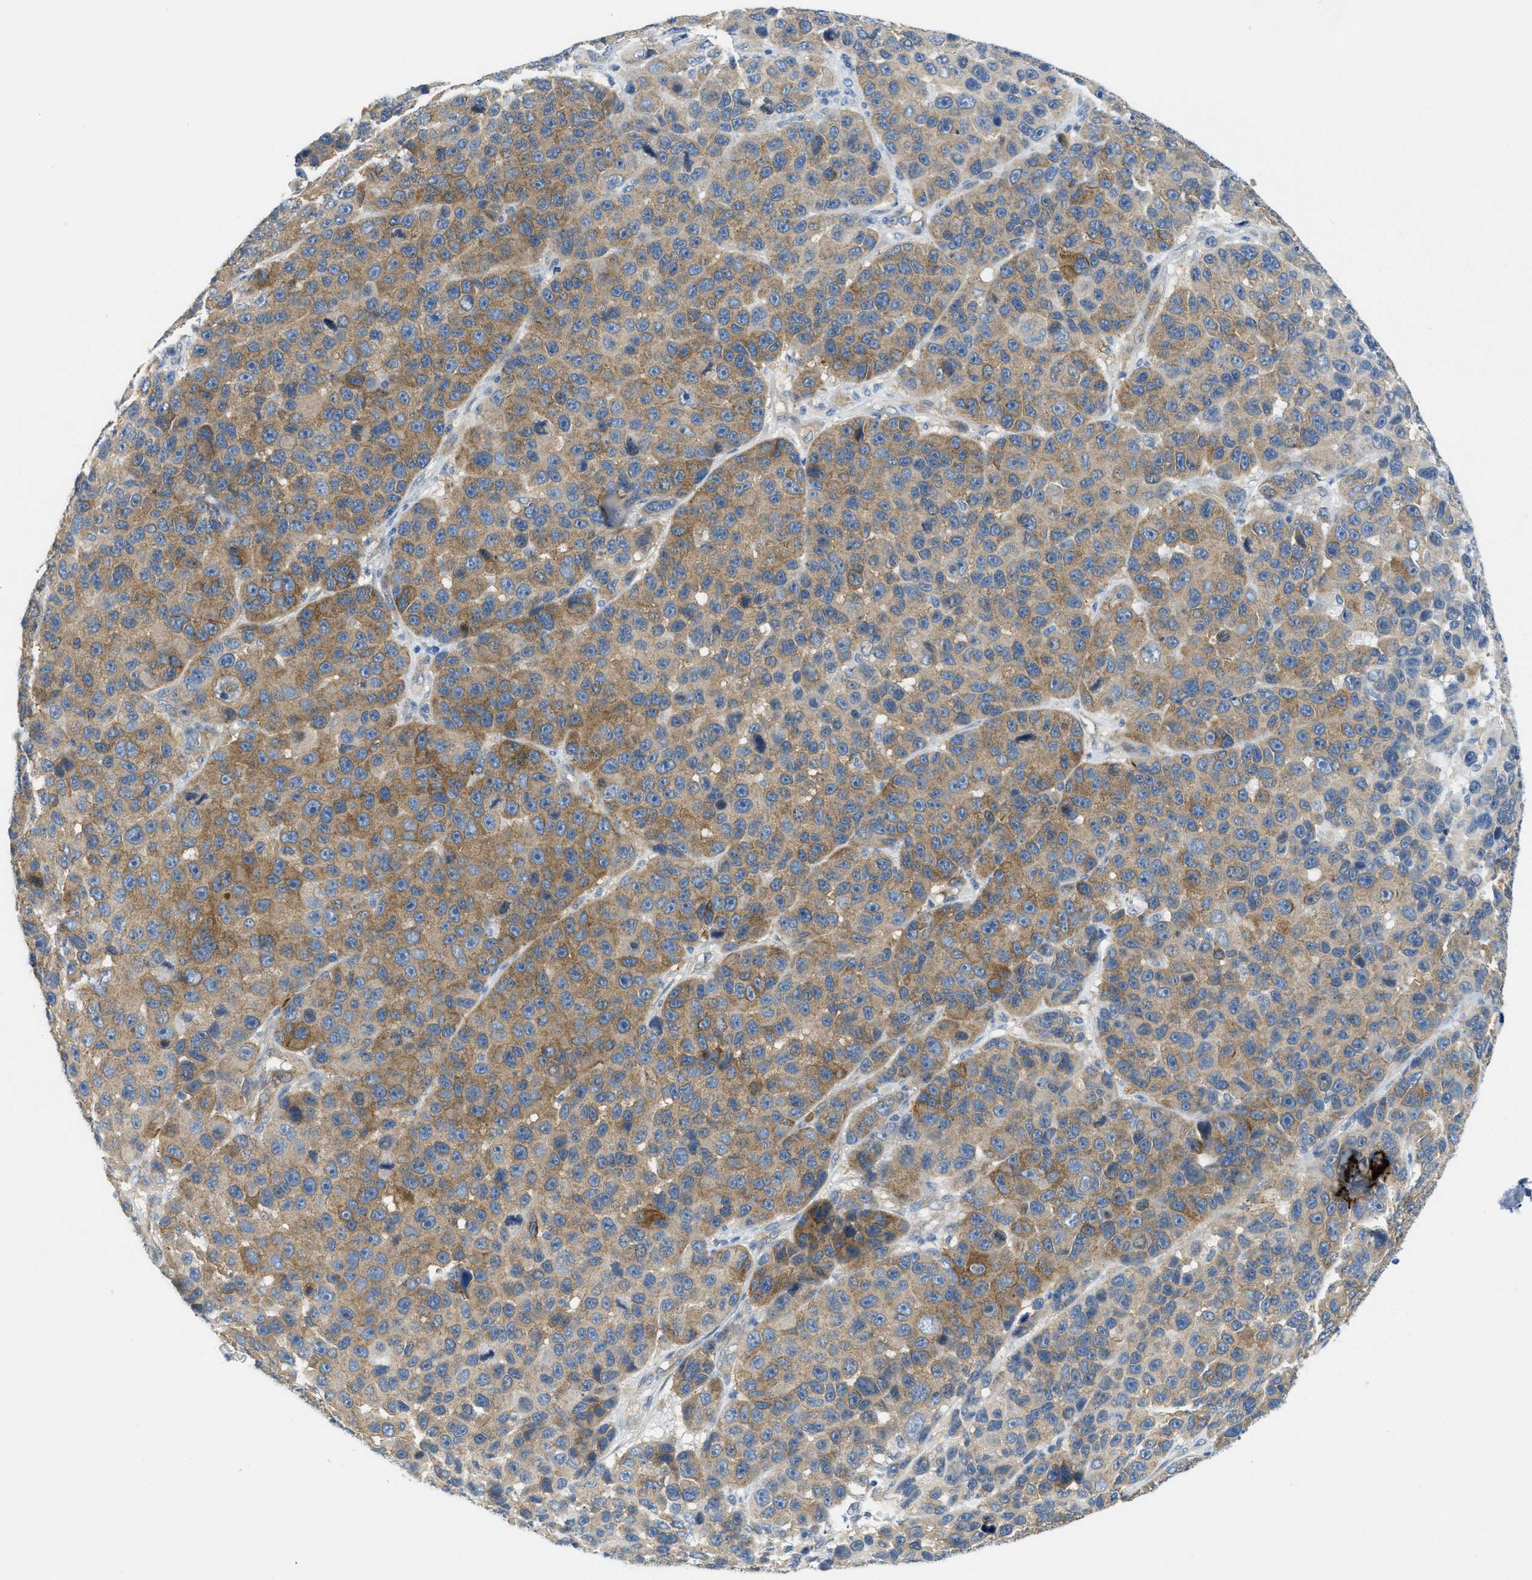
{"staining": {"intensity": "weak", "quantity": "25%-75%", "location": "cytoplasmic/membranous"}, "tissue": "melanoma", "cell_type": "Tumor cells", "image_type": "cancer", "snomed": [{"axis": "morphology", "description": "Malignant melanoma, NOS"}, {"axis": "topography", "description": "Skin"}], "caption": "The histopathology image shows immunohistochemical staining of malignant melanoma. There is weak cytoplasmic/membranous staining is present in about 25%-75% of tumor cells.", "gene": "ZFYVE9", "patient": {"sex": "male", "age": 53}}